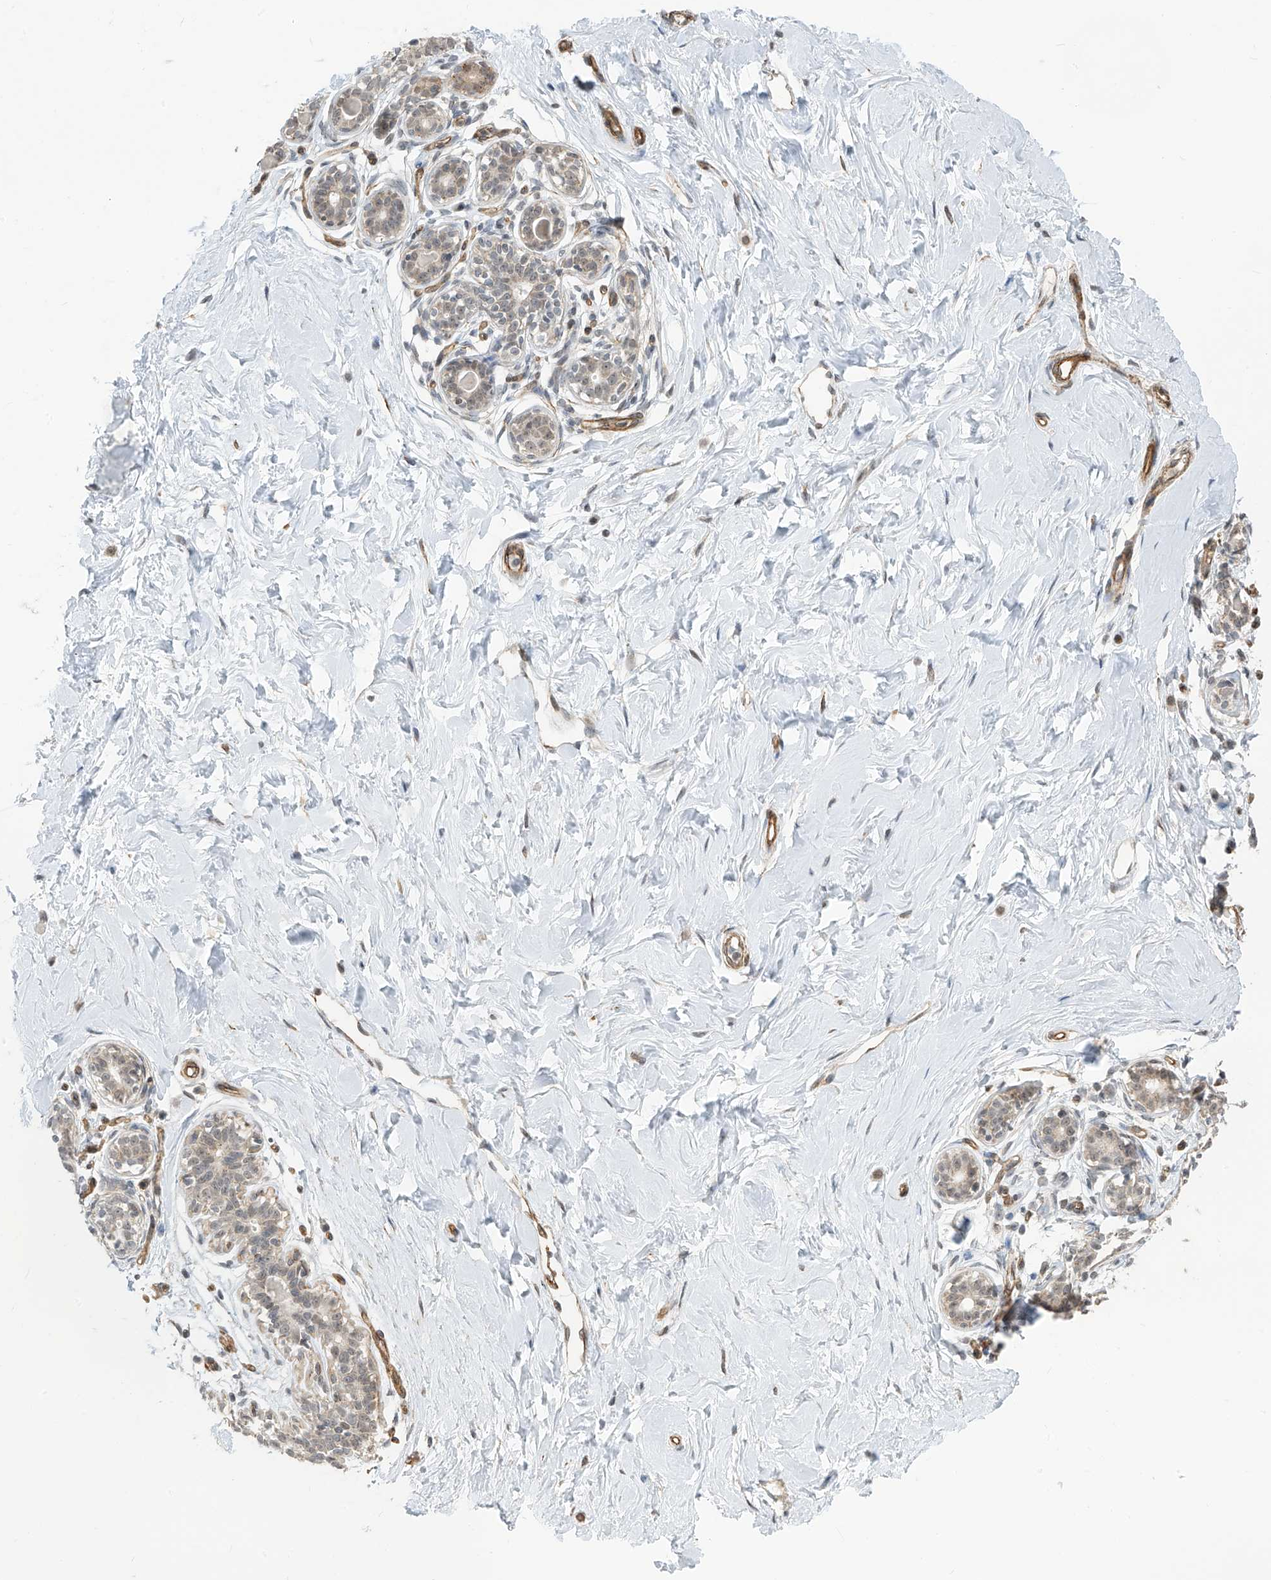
{"staining": {"intensity": "weak", "quantity": ">75%", "location": "cytoplasmic/membranous"}, "tissue": "breast", "cell_type": "Adipocytes", "image_type": "normal", "snomed": [{"axis": "morphology", "description": "Normal tissue, NOS"}, {"axis": "morphology", "description": "Adenoma, NOS"}, {"axis": "topography", "description": "Breast"}], "caption": "A histopathology image showing weak cytoplasmic/membranous staining in approximately >75% of adipocytes in unremarkable breast, as visualized by brown immunohistochemical staining.", "gene": "METAP1D", "patient": {"sex": "female", "age": 23}}